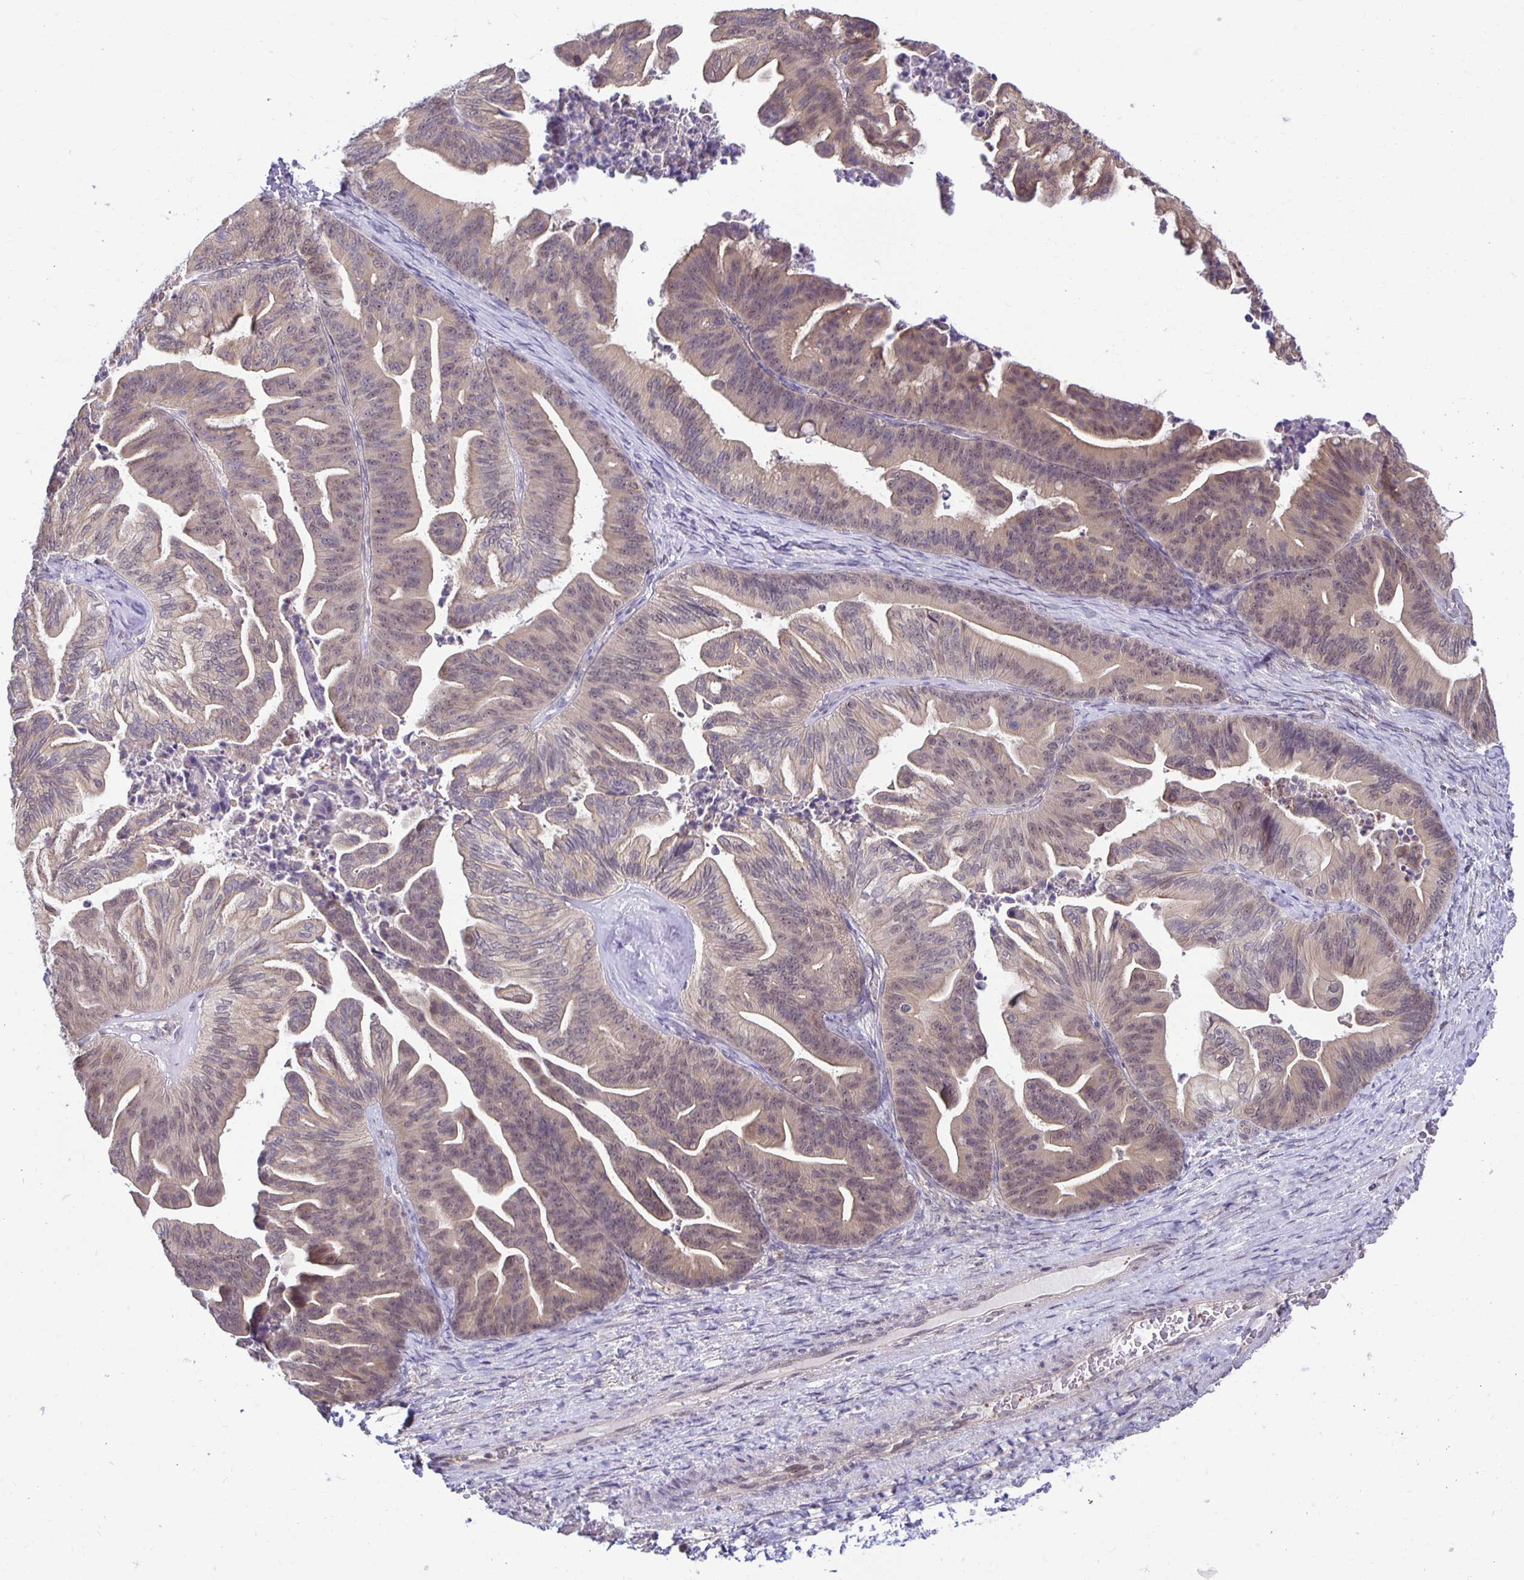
{"staining": {"intensity": "weak", "quantity": ">75%", "location": "cytoplasmic/membranous"}, "tissue": "ovarian cancer", "cell_type": "Tumor cells", "image_type": "cancer", "snomed": [{"axis": "morphology", "description": "Cystadenocarcinoma, mucinous, NOS"}, {"axis": "topography", "description": "Ovary"}], "caption": "A low amount of weak cytoplasmic/membranous expression is identified in approximately >75% of tumor cells in ovarian cancer (mucinous cystadenocarcinoma) tissue.", "gene": "MIEN1", "patient": {"sex": "female", "age": 67}}